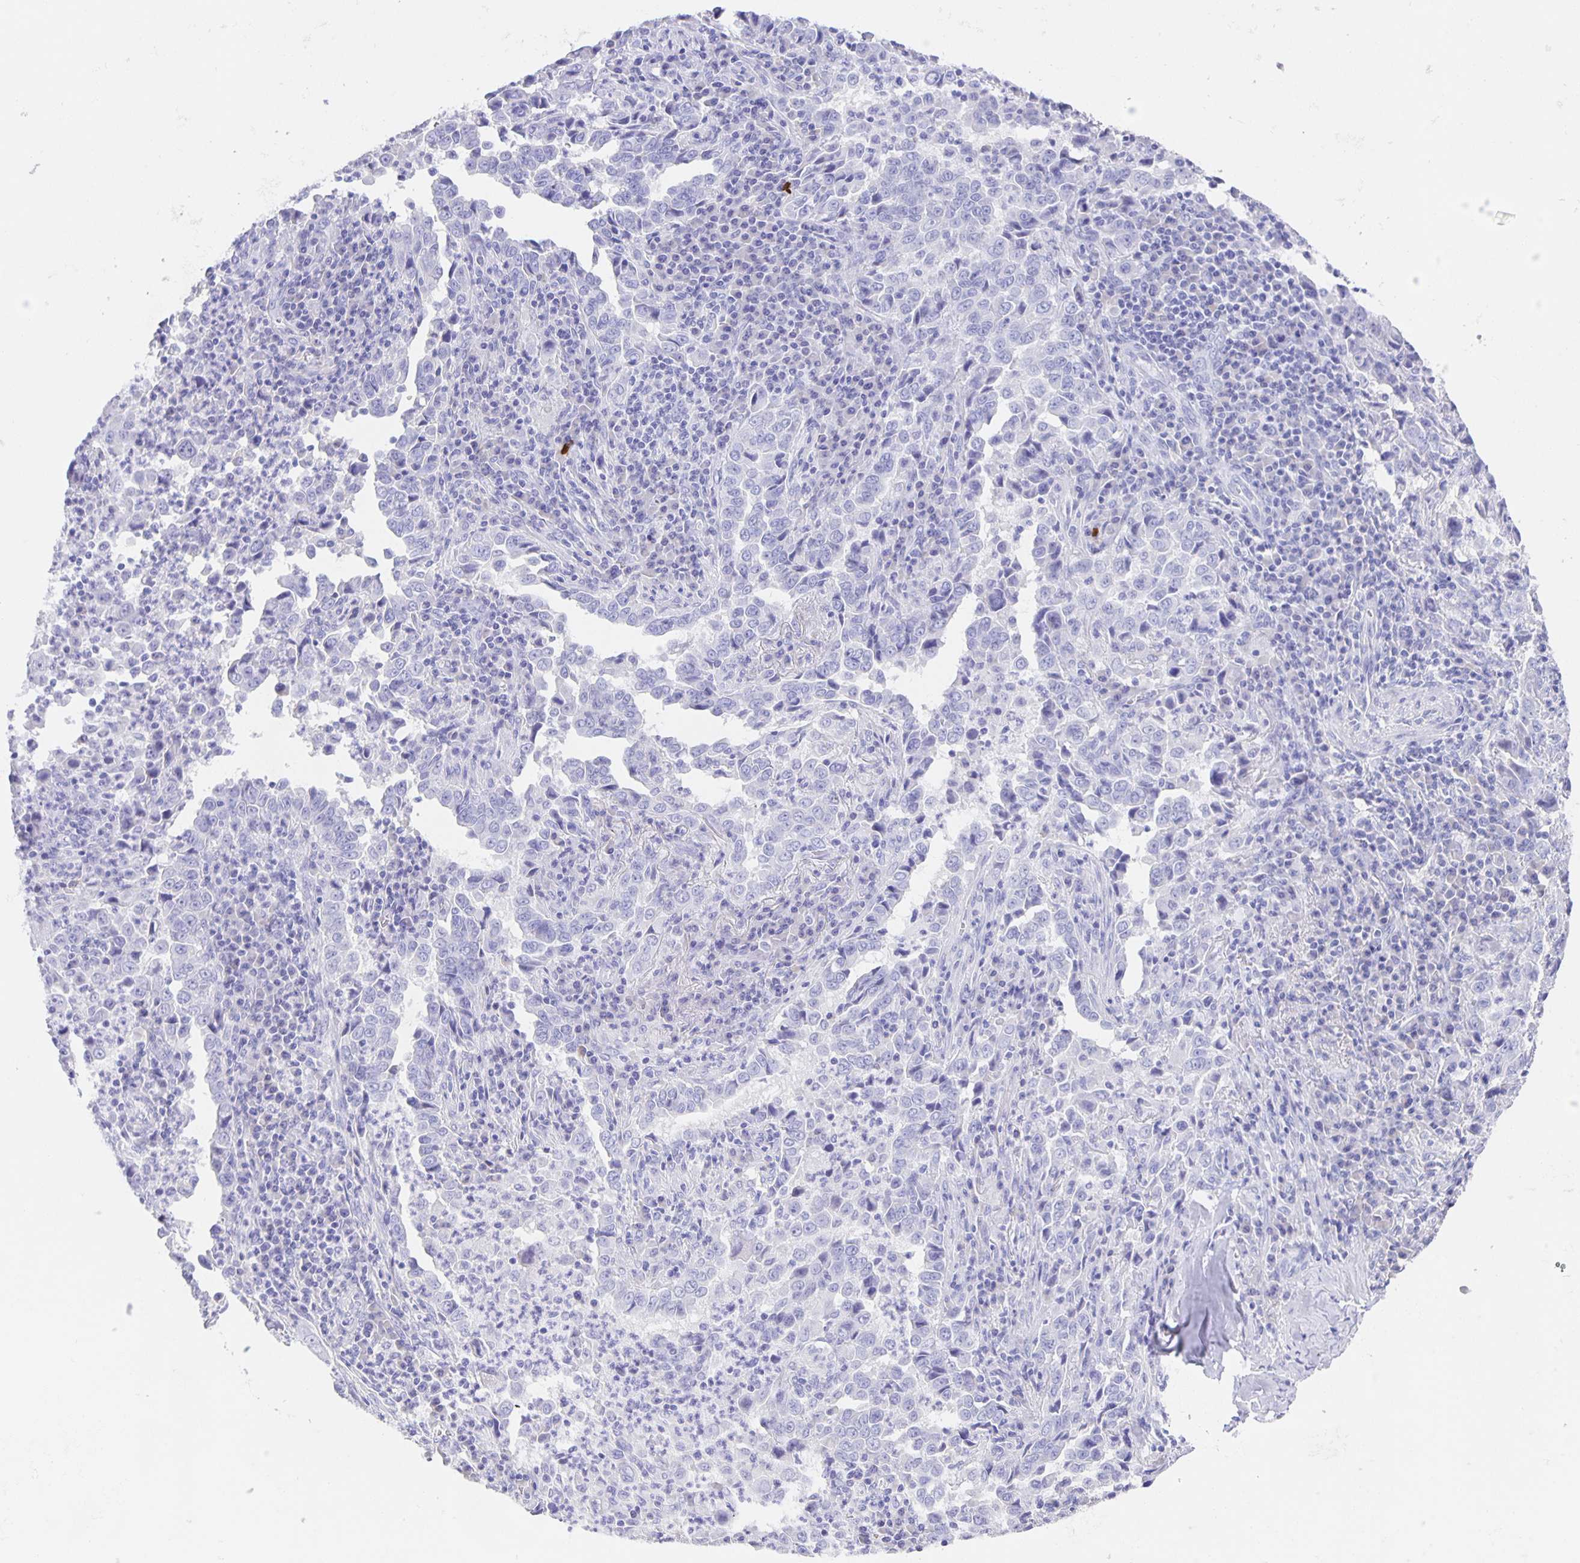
{"staining": {"intensity": "negative", "quantity": "none", "location": "none"}, "tissue": "lung cancer", "cell_type": "Tumor cells", "image_type": "cancer", "snomed": [{"axis": "morphology", "description": "Adenocarcinoma, NOS"}, {"axis": "topography", "description": "Lung"}], "caption": "Protein analysis of adenocarcinoma (lung) demonstrates no significant positivity in tumor cells.", "gene": "GUCA2A", "patient": {"sex": "male", "age": 67}}